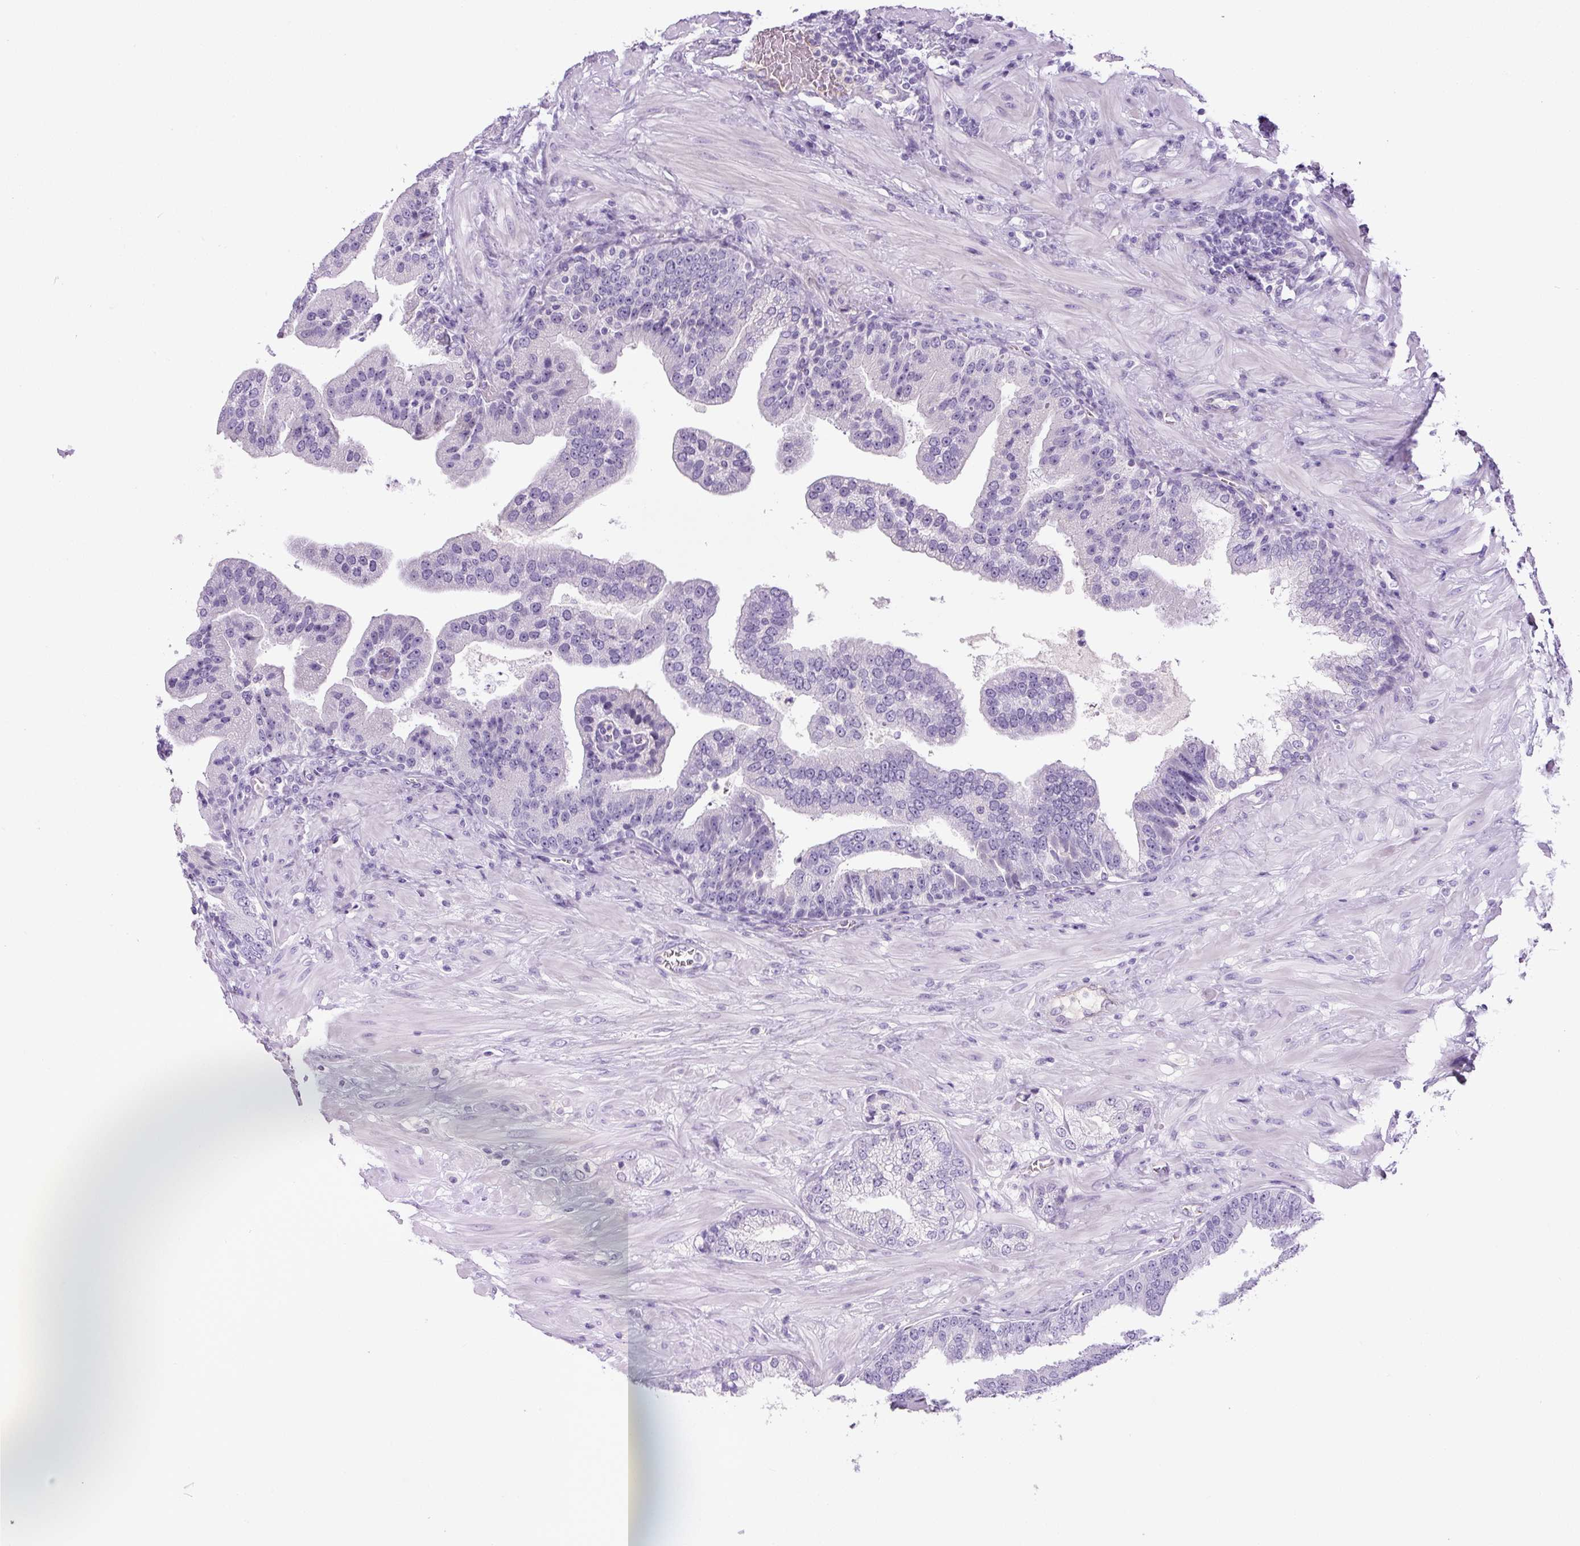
{"staining": {"intensity": "negative", "quantity": "none", "location": "none"}, "tissue": "prostate cancer", "cell_type": "Tumor cells", "image_type": "cancer", "snomed": [{"axis": "morphology", "description": "Adenocarcinoma, High grade"}, {"axis": "topography", "description": "Prostate"}], "caption": "This is a photomicrograph of immunohistochemistry staining of high-grade adenocarcinoma (prostate), which shows no positivity in tumor cells.", "gene": "RSPO4", "patient": {"sex": "male", "age": 55}}